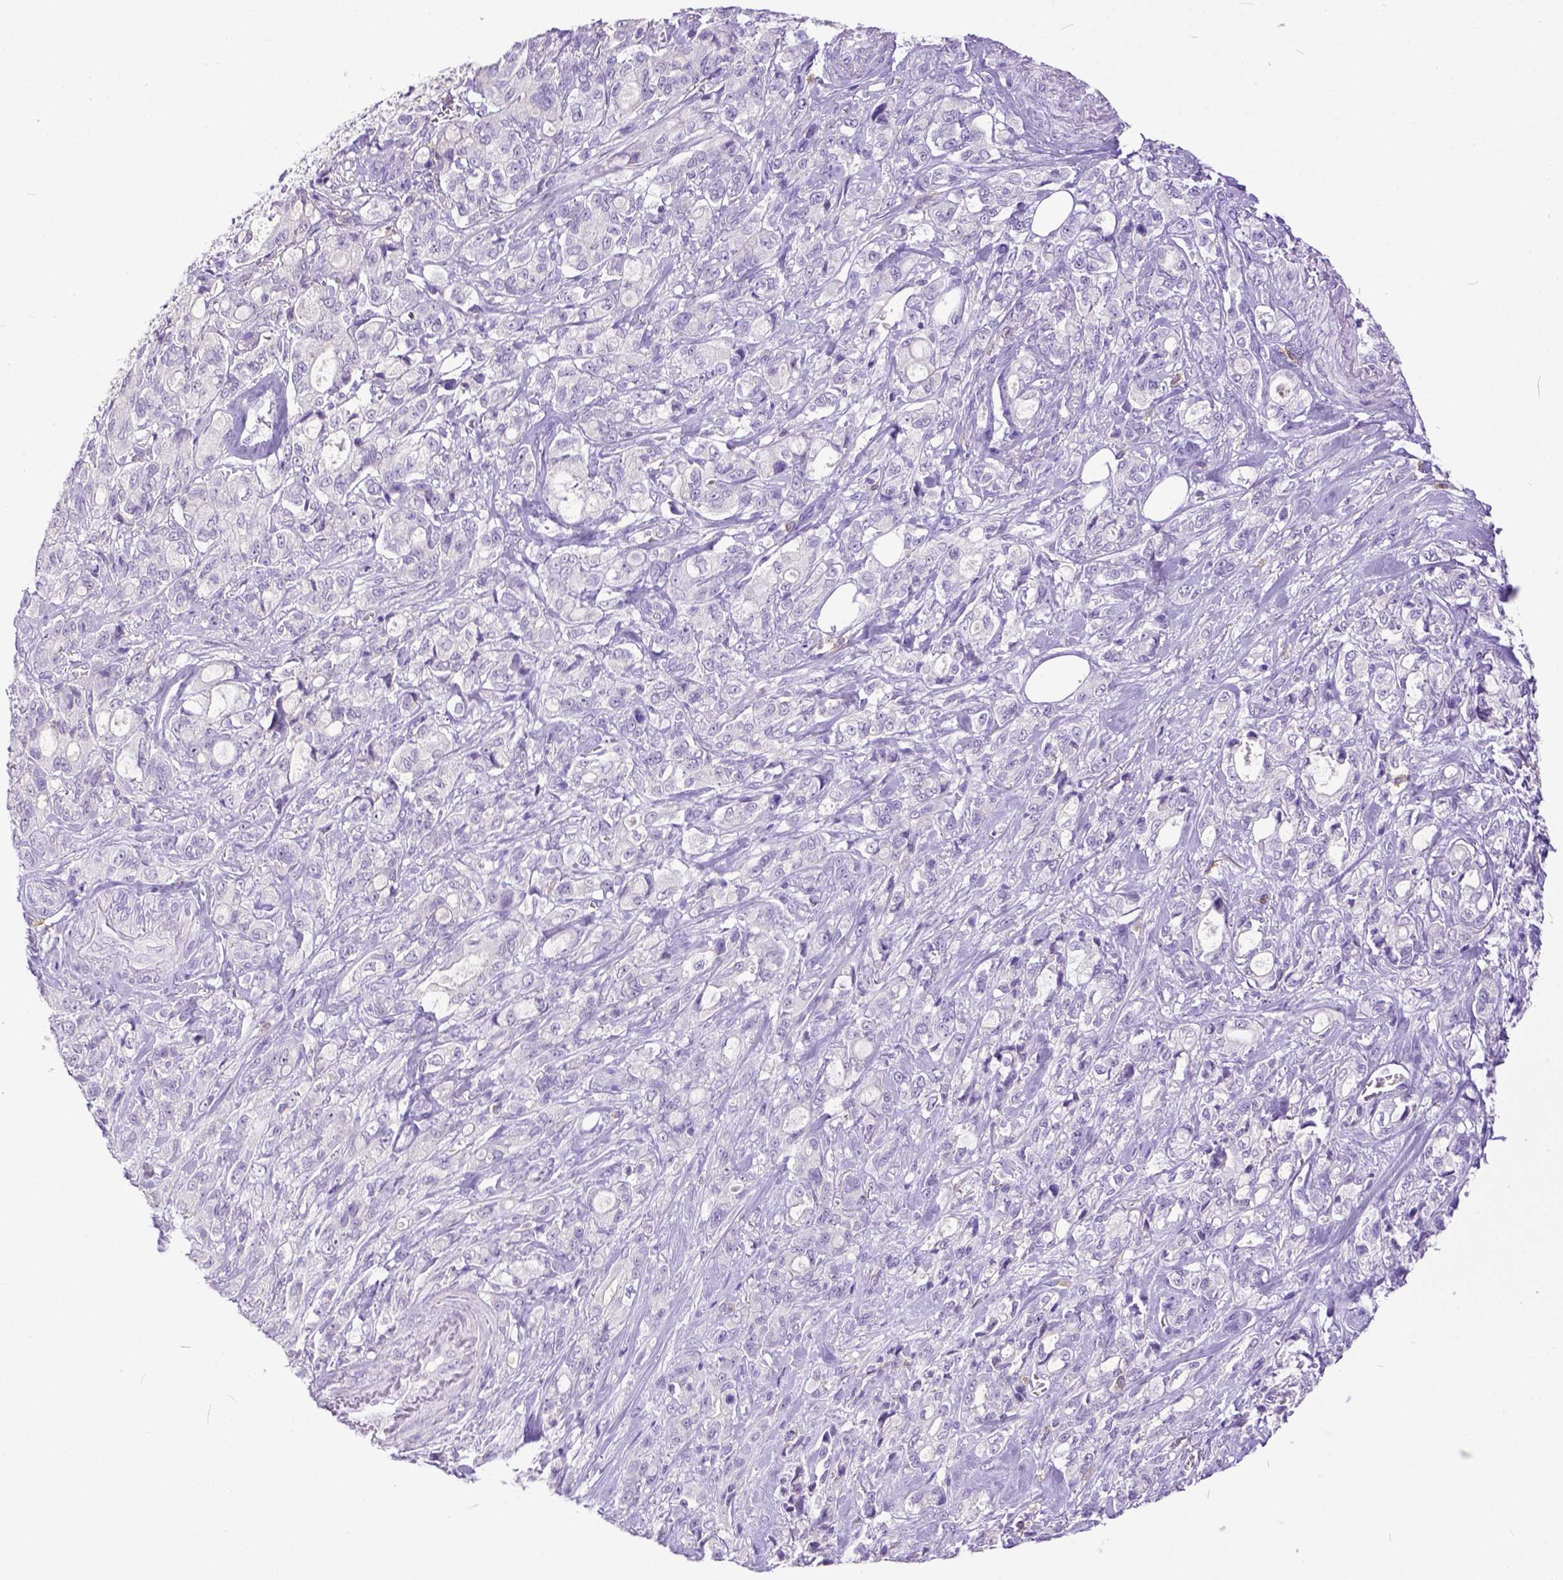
{"staining": {"intensity": "negative", "quantity": "none", "location": "none"}, "tissue": "stomach cancer", "cell_type": "Tumor cells", "image_type": "cancer", "snomed": [{"axis": "morphology", "description": "Adenocarcinoma, NOS"}, {"axis": "topography", "description": "Stomach"}], "caption": "The micrograph shows no significant staining in tumor cells of stomach cancer. (Immunohistochemistry (ihc), brightfield microscopy, high magnification).", "gene": "KIT", "patient": {"sex": "male", "age": 63}}